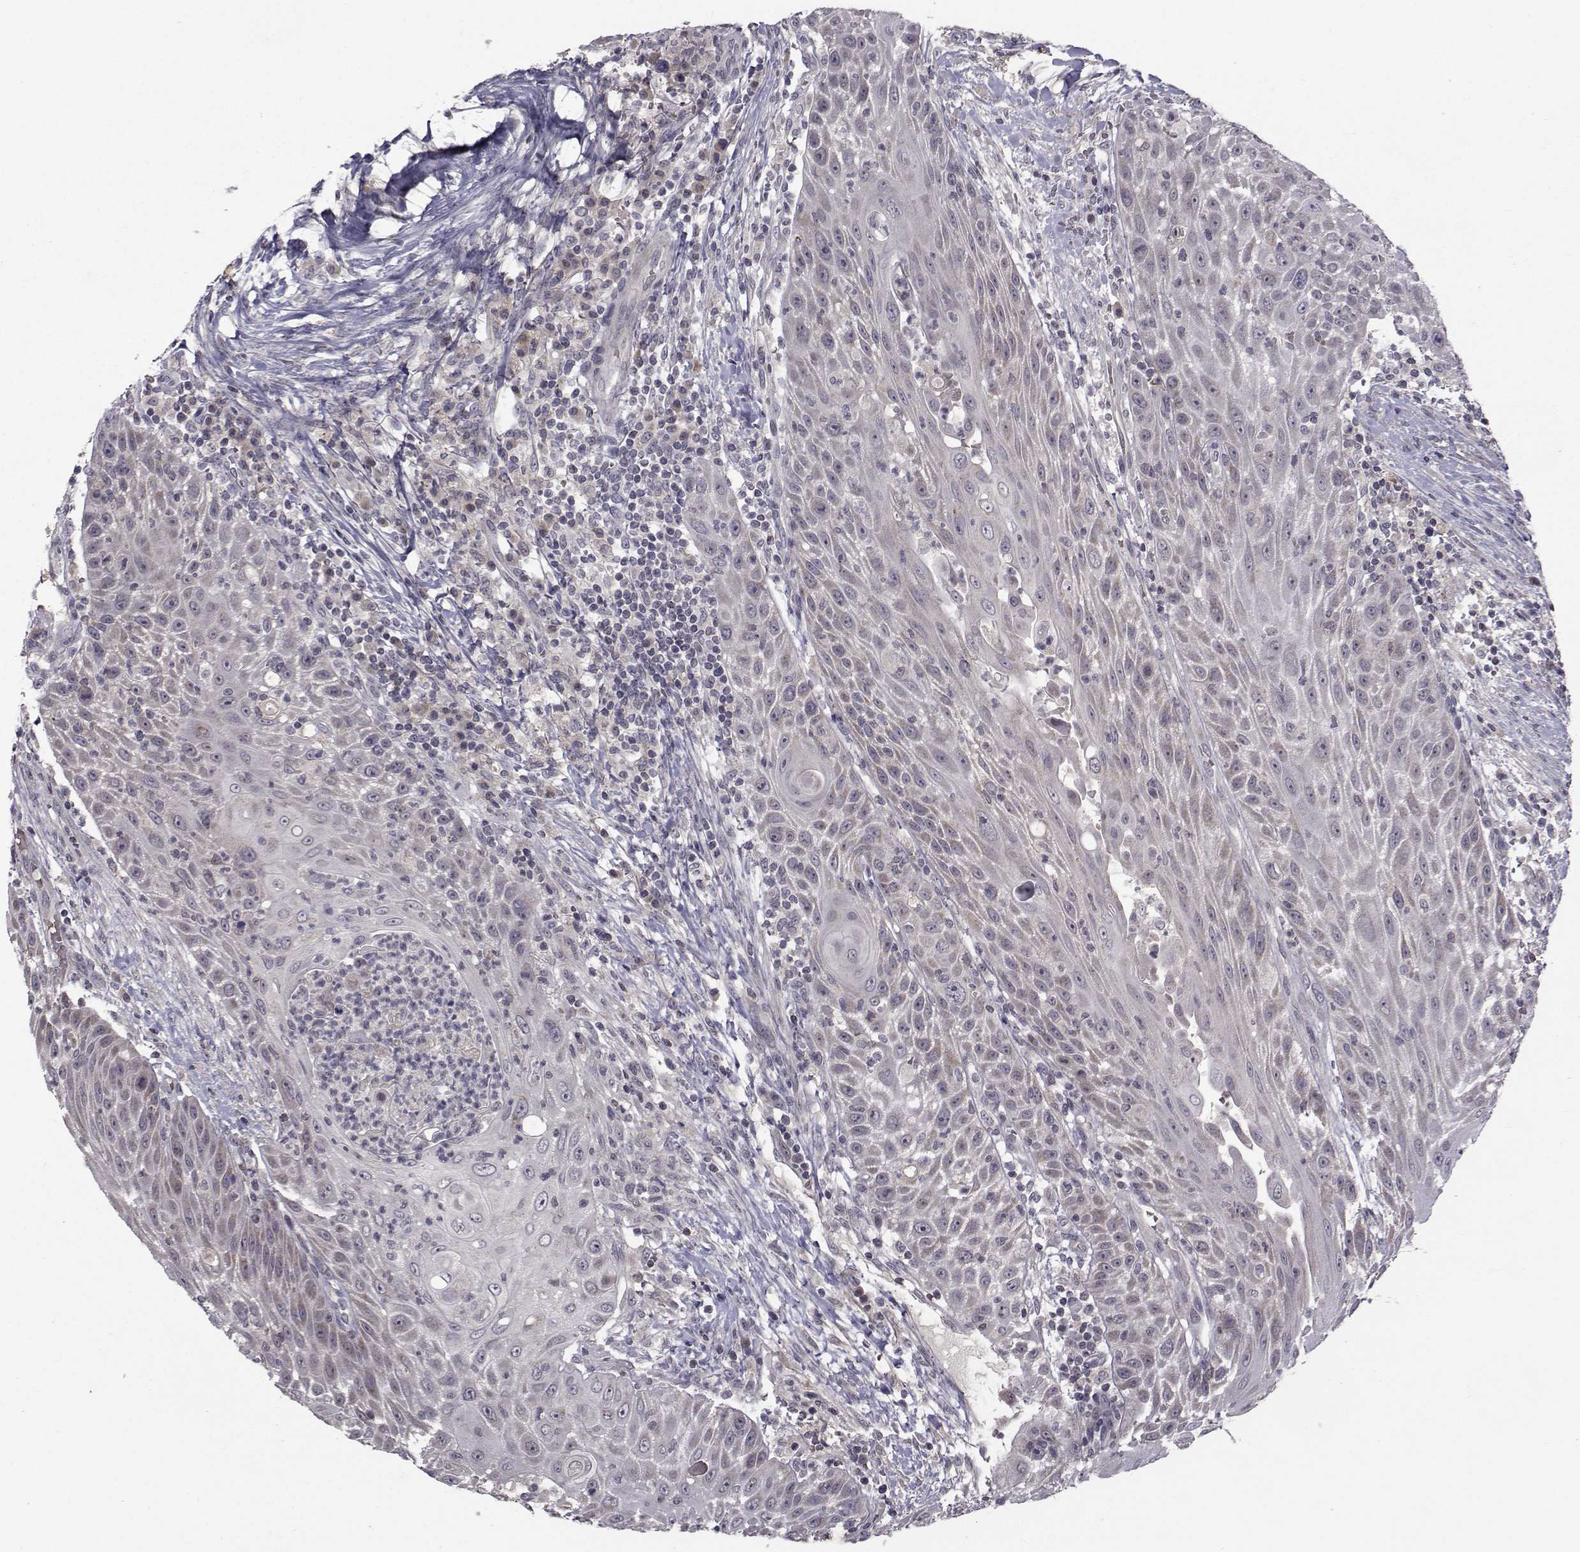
{"staining": {"intensity": "negative", "quantity": "none", "location": "none"}, "tissue": "head and neck cancer", "cell_type": "Tumor cells", "image_type": "cancer", "snomed": [{"axis": "morphology", "description": "Squamous cell carcinoma, NOS"}, {"axis": "topography", "description": "Head-Neck"}], "caption": "Immunohistochemistry (IHC) of head and neck squamous cell carcinoma displays no staining in tumor cells.", "gene": "FDXR", "patient": {"sex": "male", "age": 69}}